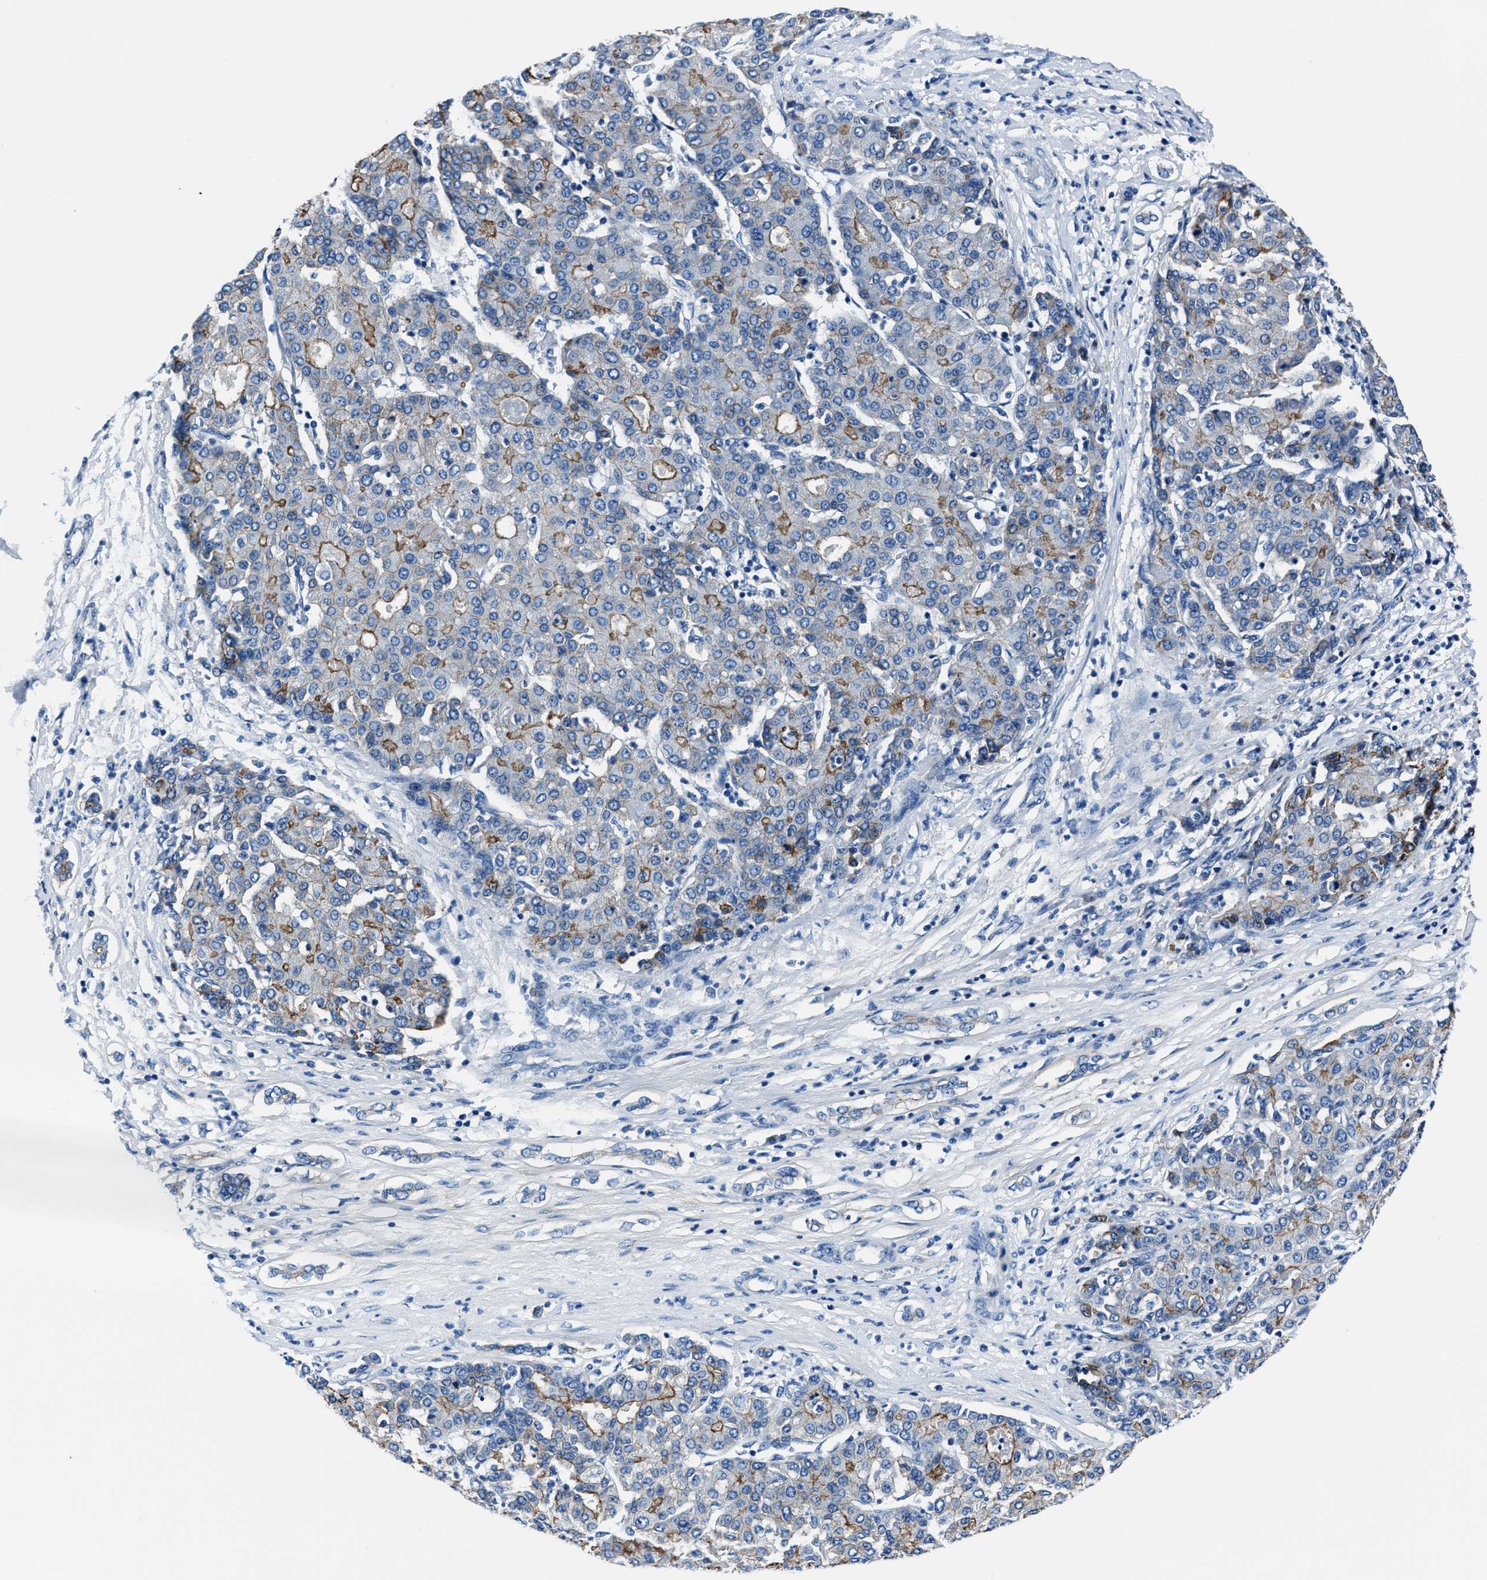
{"staining": {"intensity": "moderate", "quantity": "25%-75%", "location": "cytoplasmic/membranous"}, "tissue": "liver cancer", "cell_type": "Tumor cells", "image_type": "cancer", "snomed": [{"axis": "morphology", "description": "Carcinoma, Hepatocellular, NOS"}, {"axis": "topography", "description": "Liver"}], "caption": "A histopathology image showing moderate cytoplasmic/membranous staining in about 25%-75% of tumor cells in liver cancer (hepatocellular carcinoma), as visualized by brown immunohistochemical staining.", "gene": "LMO7", "patient": {"sex": "male", "age": 65}}